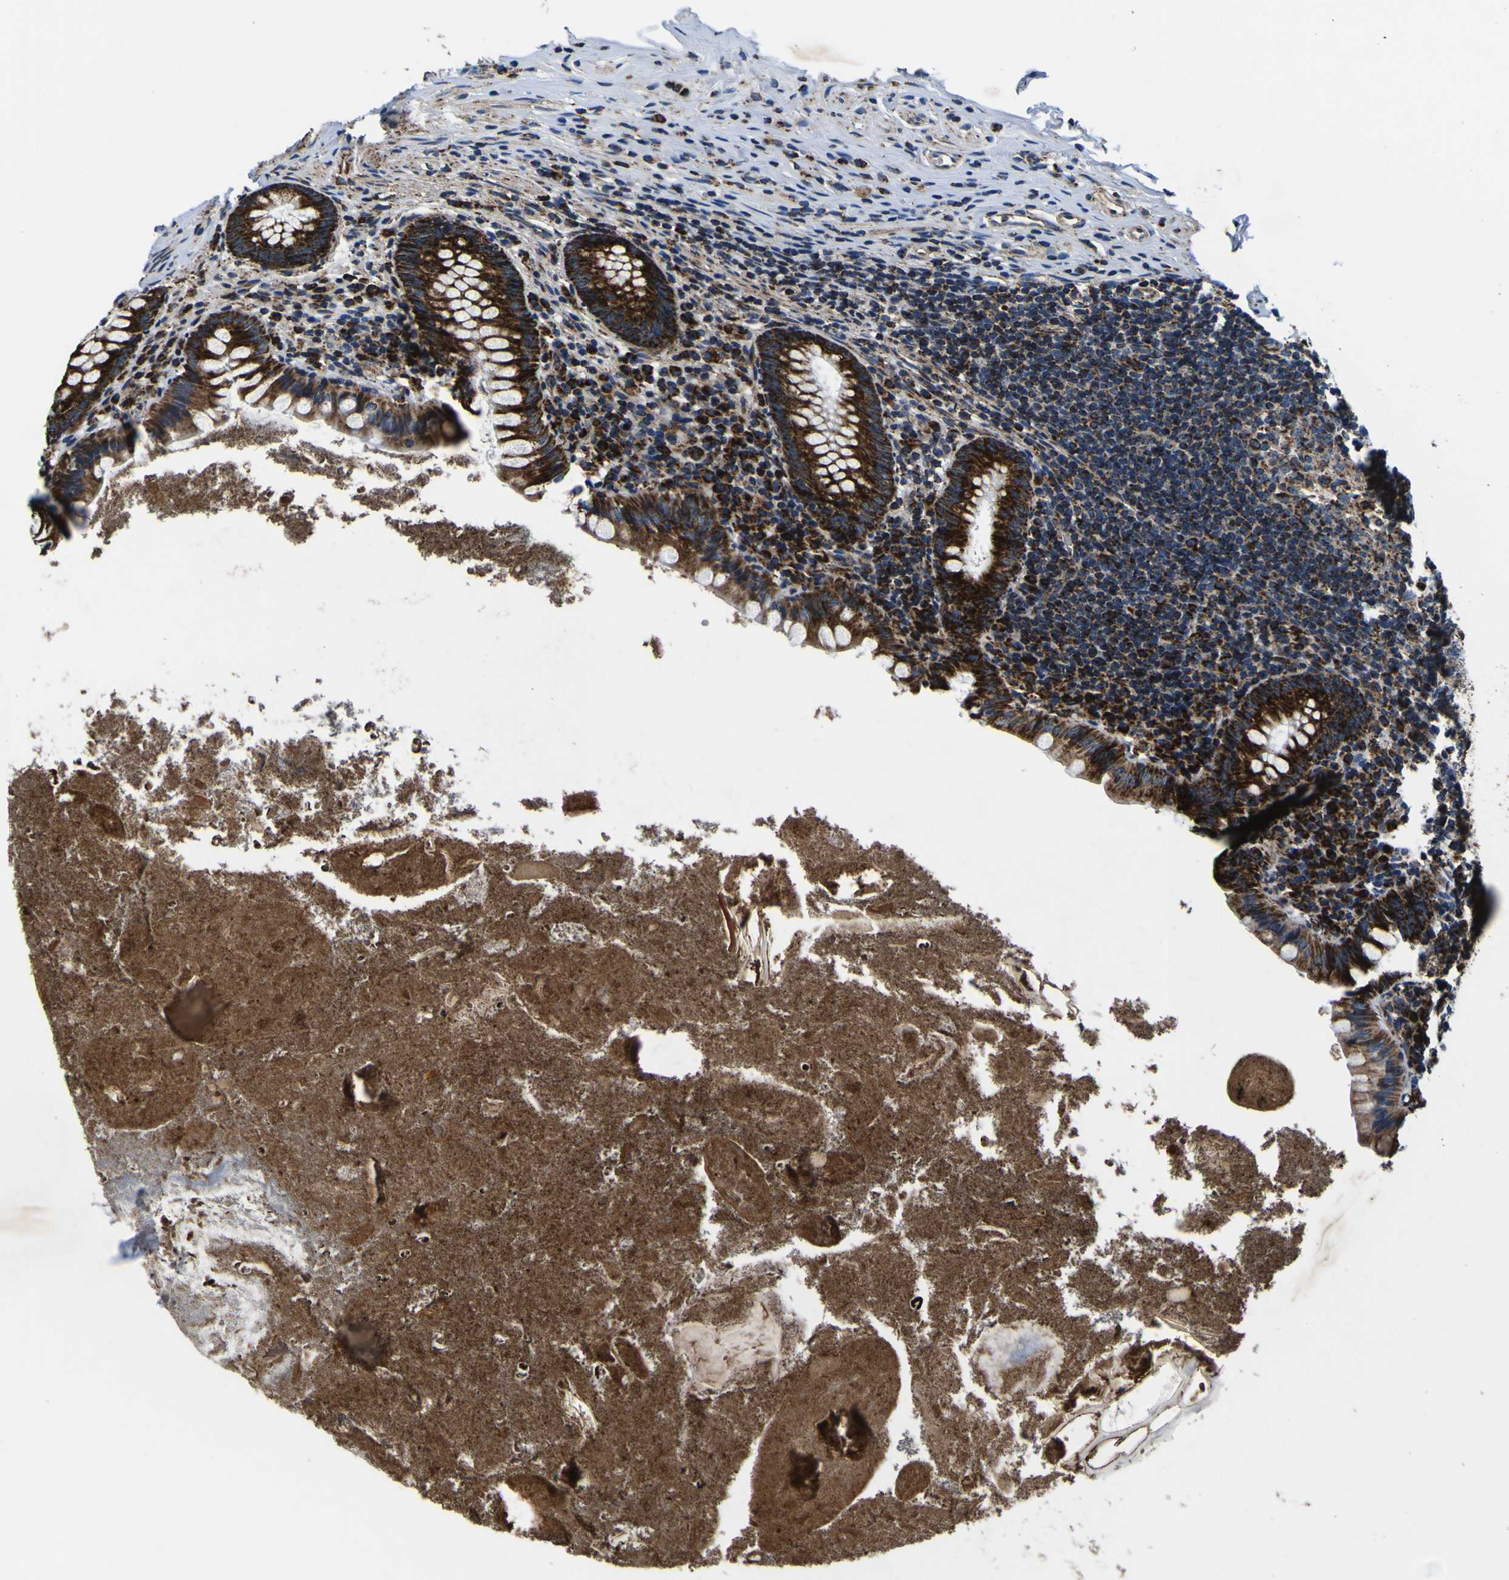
{"staining": {"intensity": "strong", "quantity": ">75%", "location": "cytoplasmic/membranous"}, "tissue": "appendix", "cell_type": "Glandular cells", "image_type": "normal", "snomed": [{"axis": "morphology", "description": "Normal tissue, NOS"}, {"axis": "topography", "description": "Appendix"}], "caption": "A high amount of strong cytoplasmic/membranous staining is seen in approximately >75% of glandular cells in normal appendix.", "gene": "PTRH2", "patient": {"sex": "male", "age": 52}}